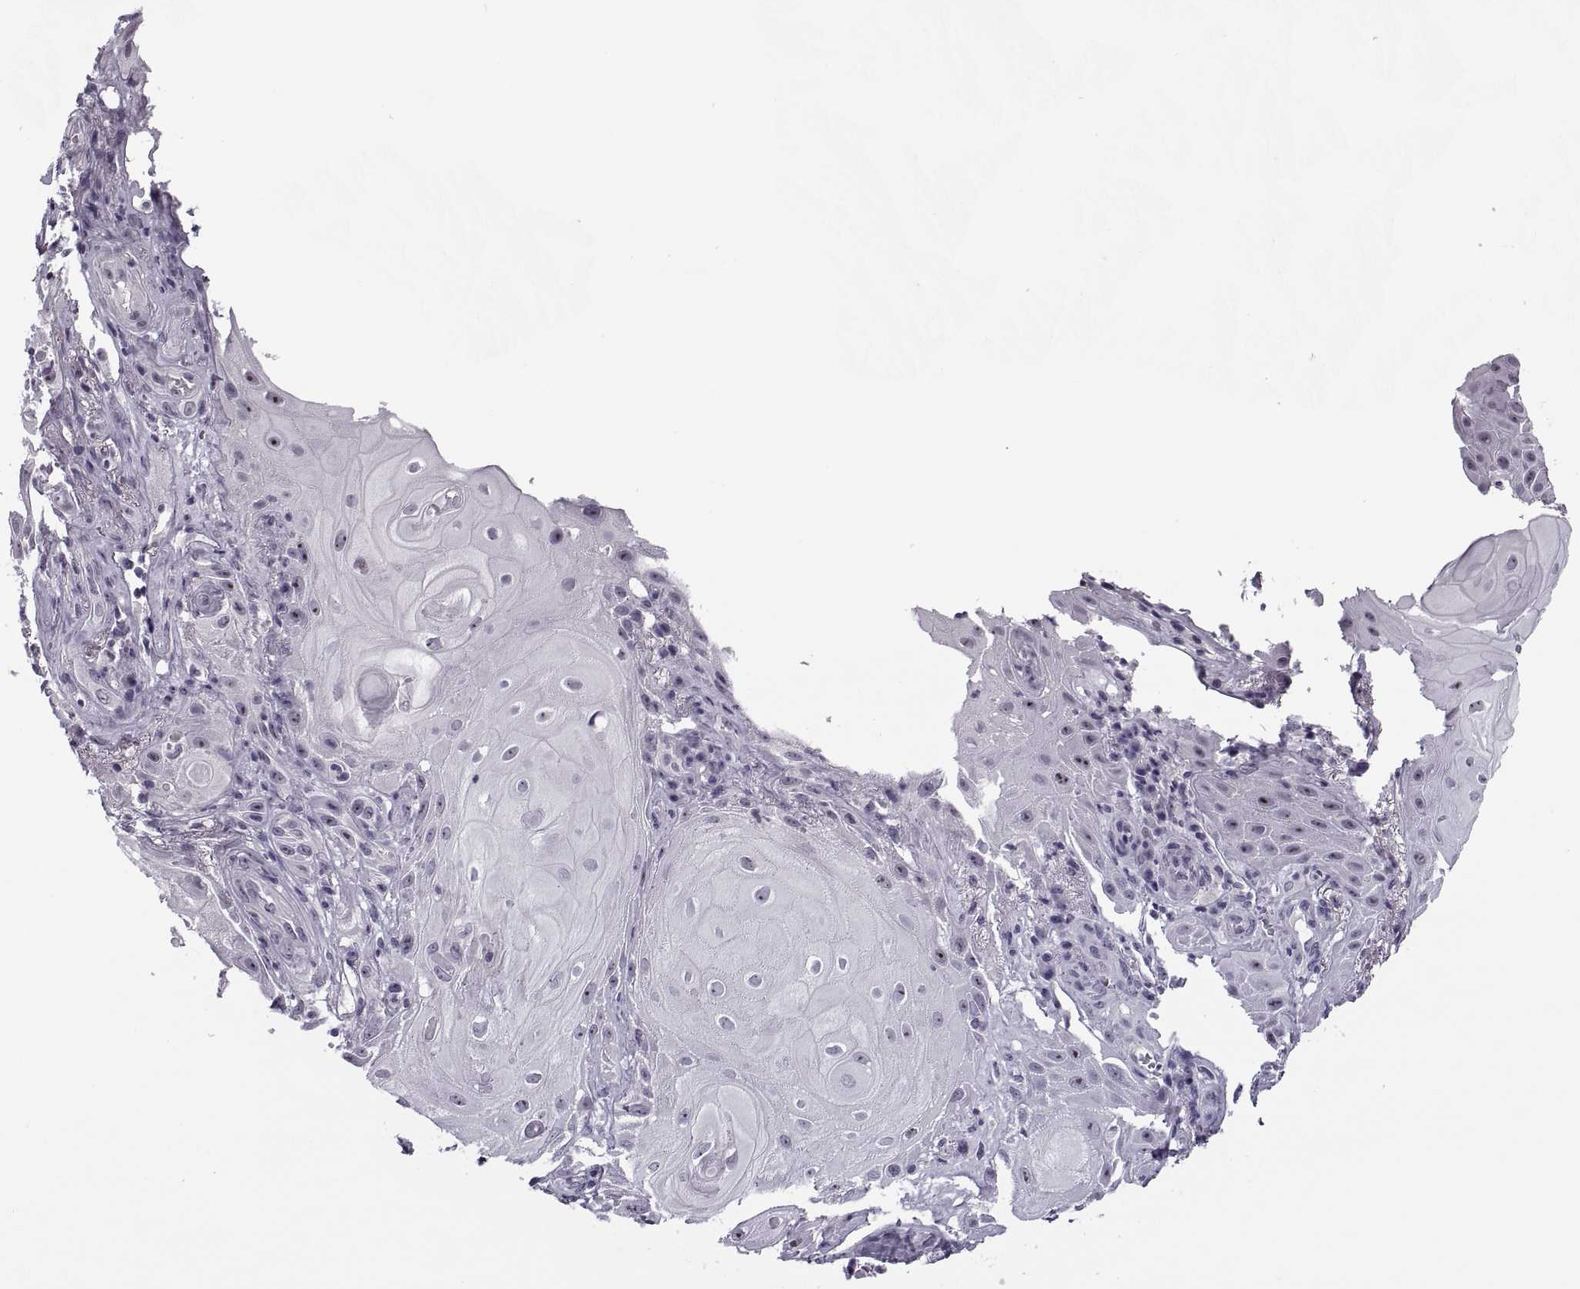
{"staining": {"intensity": "negative", "quantity": "none", "location": "none"}, "tissue": "skin cancer", "cell_type": "Tumor cells", "image_type": "cancer", "snomed": [{"axis": "morphology", "description": "Squamous cell carcinoma, NOS"}, {"axis": "topography", "description": "Skin"}], "caption": "Tumor cells are negative for brown protein staining in skin cancer (squamous cell carcinoma).", "gene": "TBC1D3G", "patient": {"sex": "male", "age": 62}}